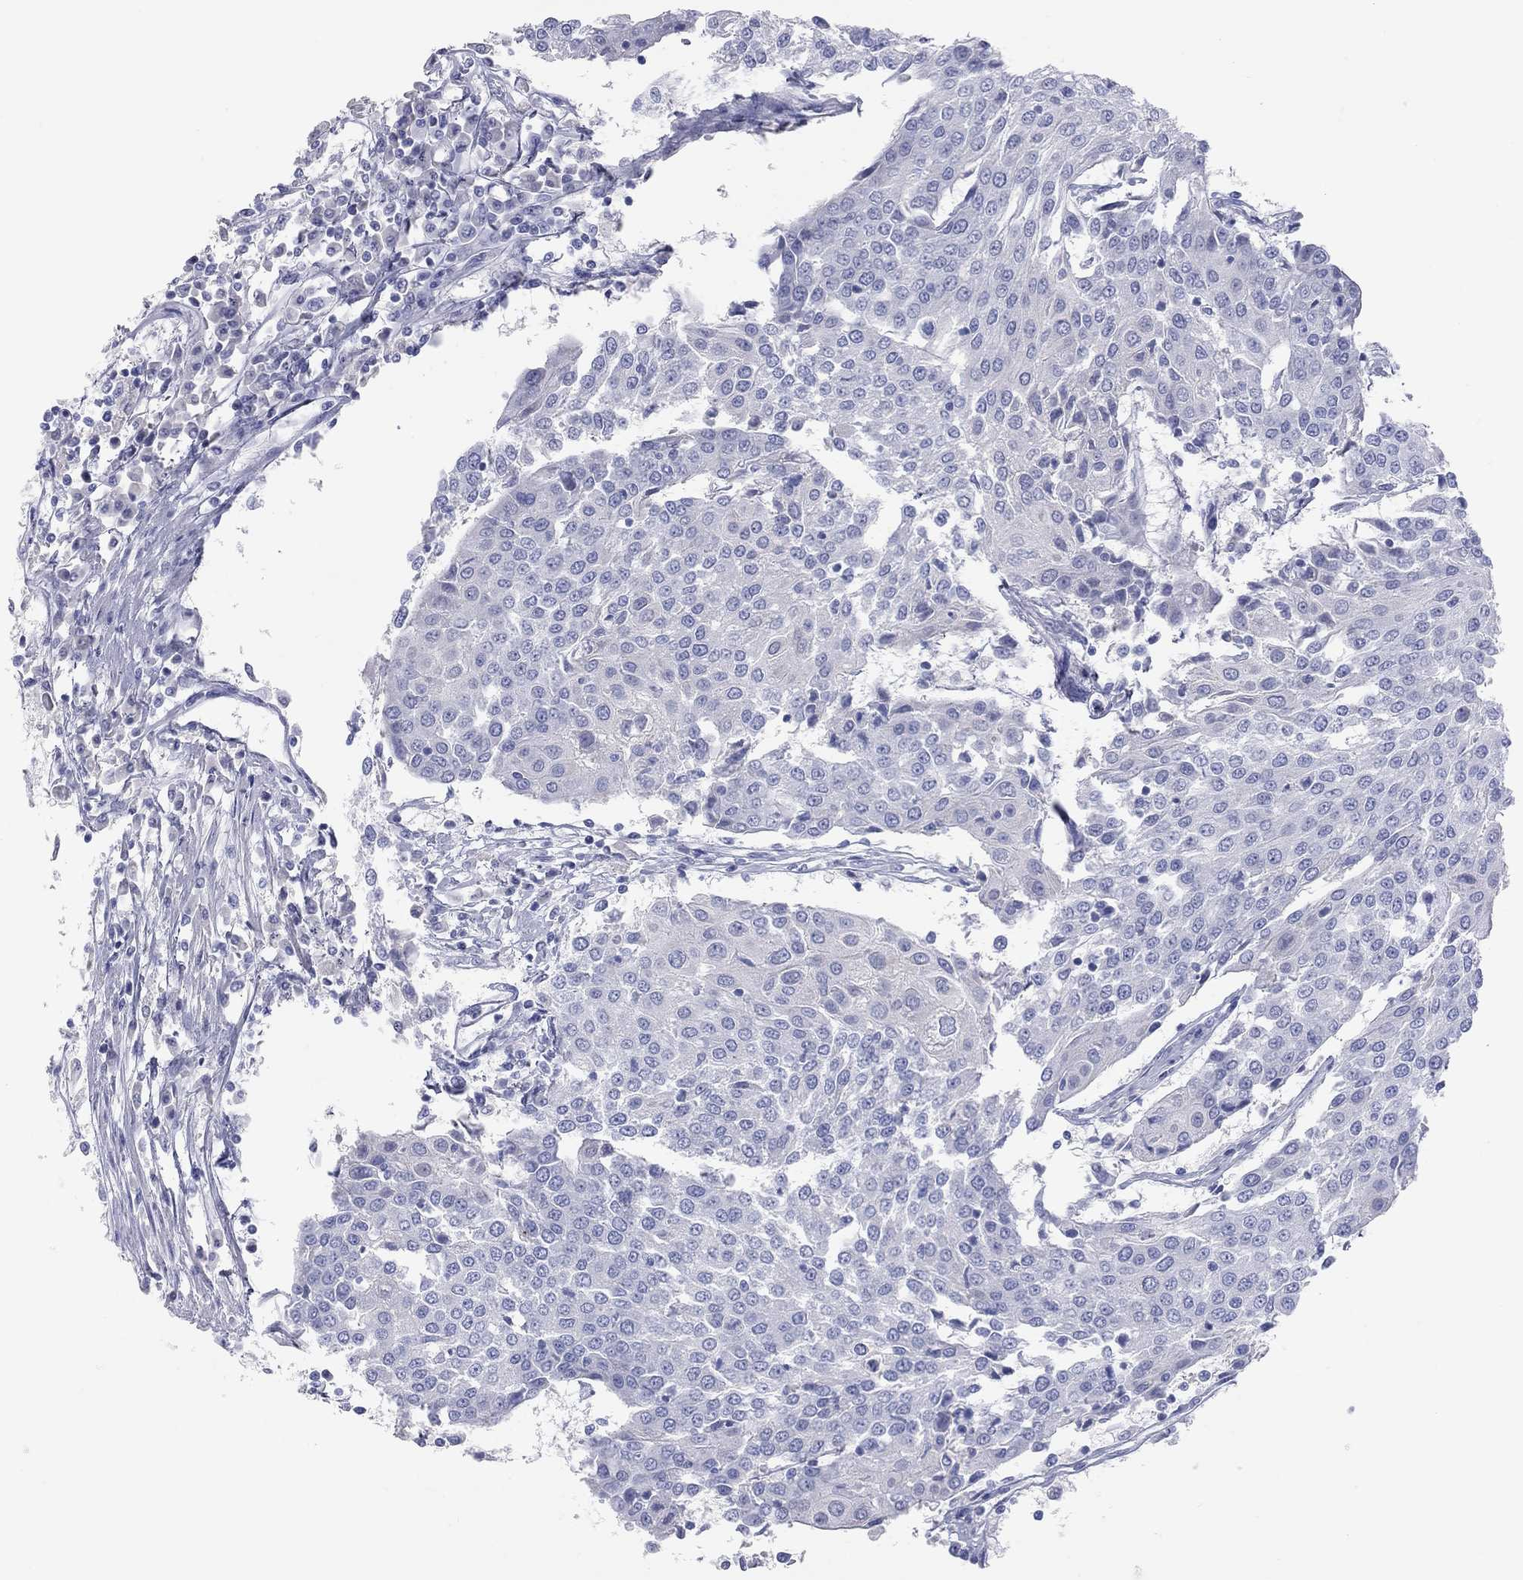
{"staining": {"intensity": "negative", "quantity": "none", "location": "none"}, "tissue": "urothelial cancer", "cell_type": "Tumor cells", "image_type": "cancer", "snomed": [{"axis": "morphology", "description": "Urothelial carcinoma, High grade"}, {"axis": "topography", "description": "Urinary bladder"}], "caption": "Tumor cells show no significant staining in urothelial cancer.", "gene": "PCDHGC5", "patient": {"sex": "female", "age": 85}}